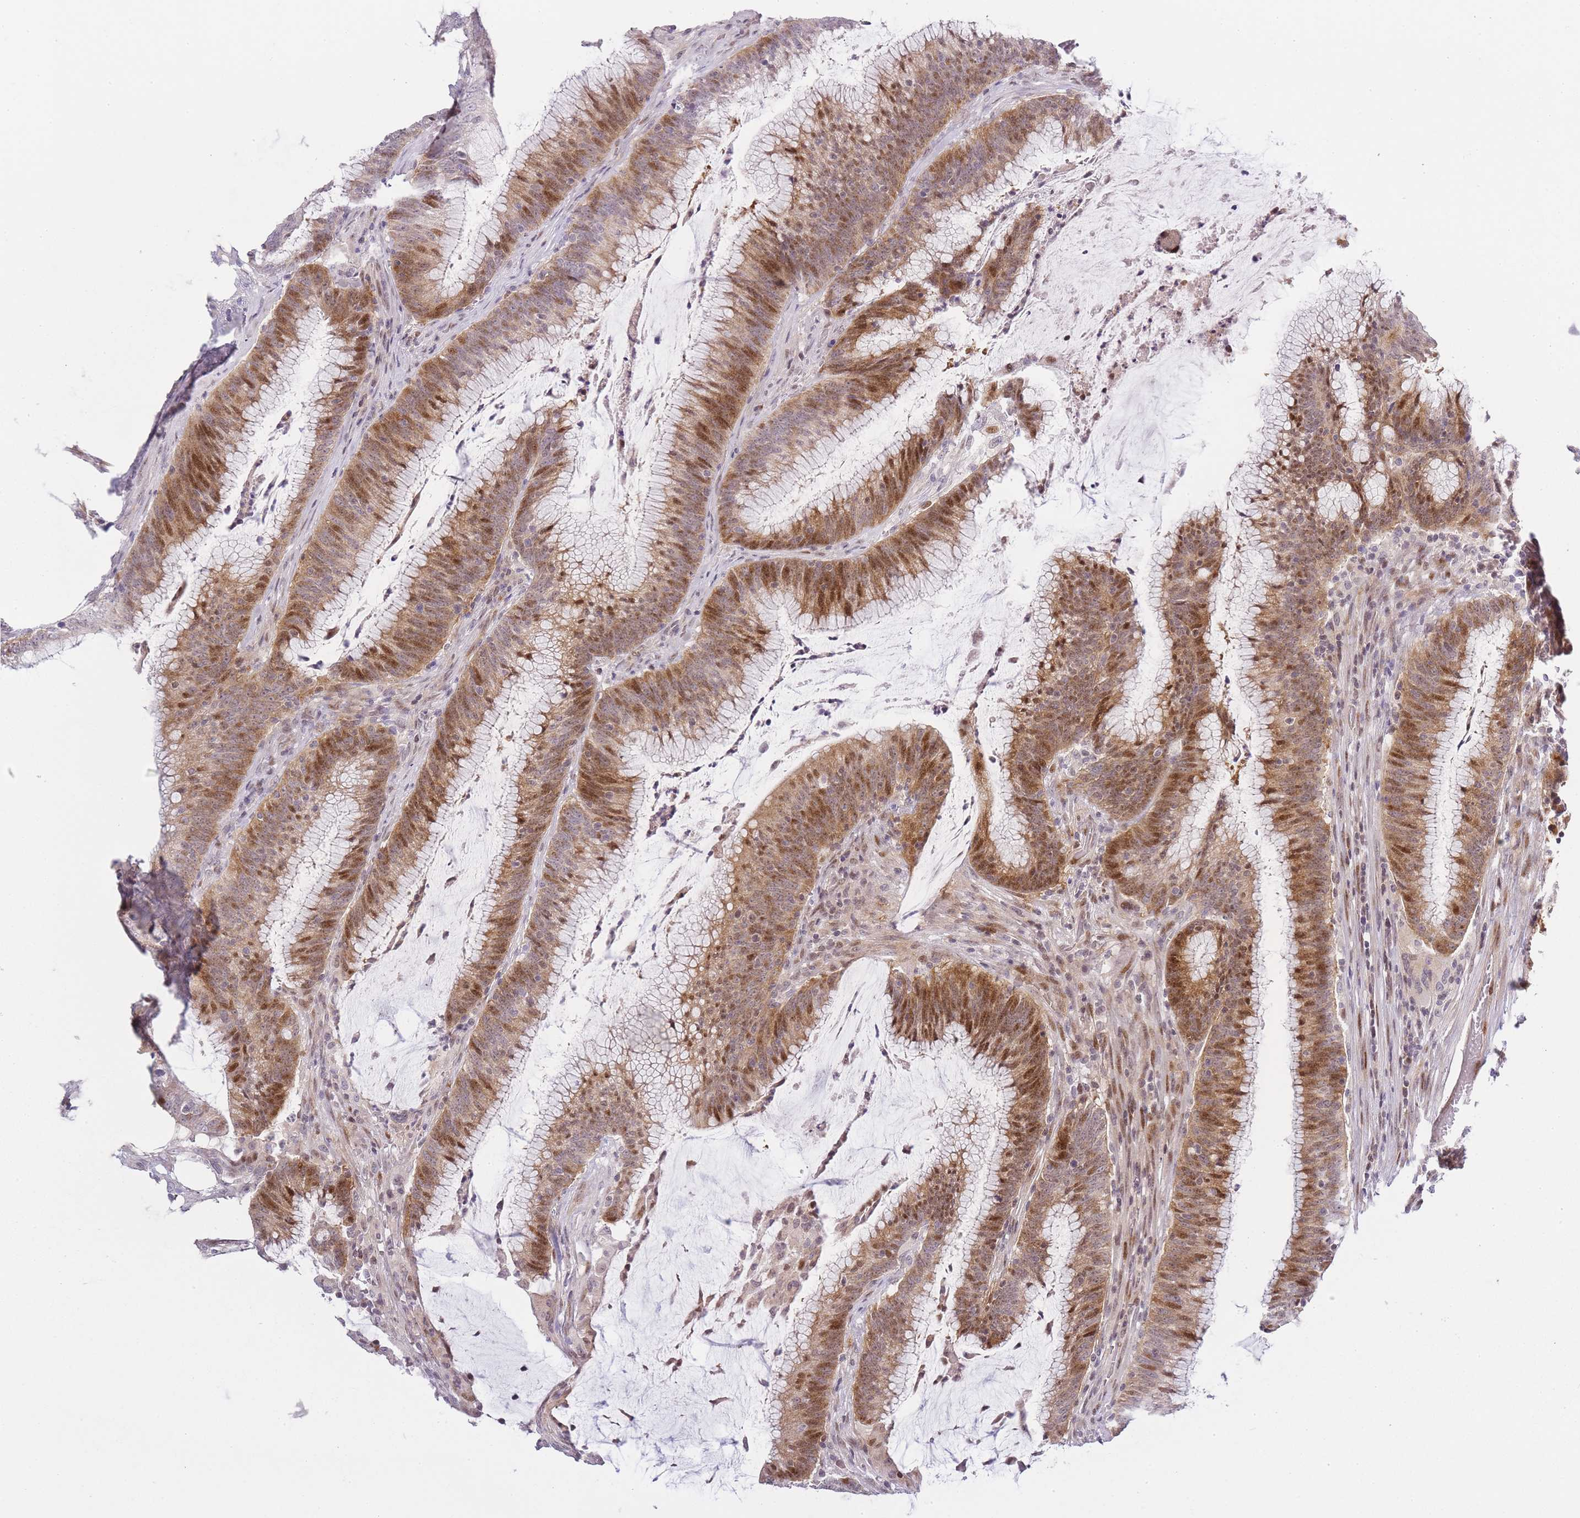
{"staining": {"intensity": "moderate", "quantity": ">75%", "location": "cytoplasmic/membranous,nuclear"}, "tissue": "colorectal cancer", "cell_type": "Tumor cells", "image_type": "cancer", "snomed": [{"axis": "morphology", "description": "Adenocarcinoma, NOS"}, {"axis": "topography", "description": "Rectum"}], "caption": "High-magnification brightfield microscopy of adenocarcinoma (colorectal) stained with DAB (brown) and counterstained with hematoxylin (blue). tumor cells exhibit moderate cytoplasmic/membranous and nuclear positivity is identified in approximately>75% of cells.", "gene": "OGG1", "patient": {"sex": "female", "age": 77}}